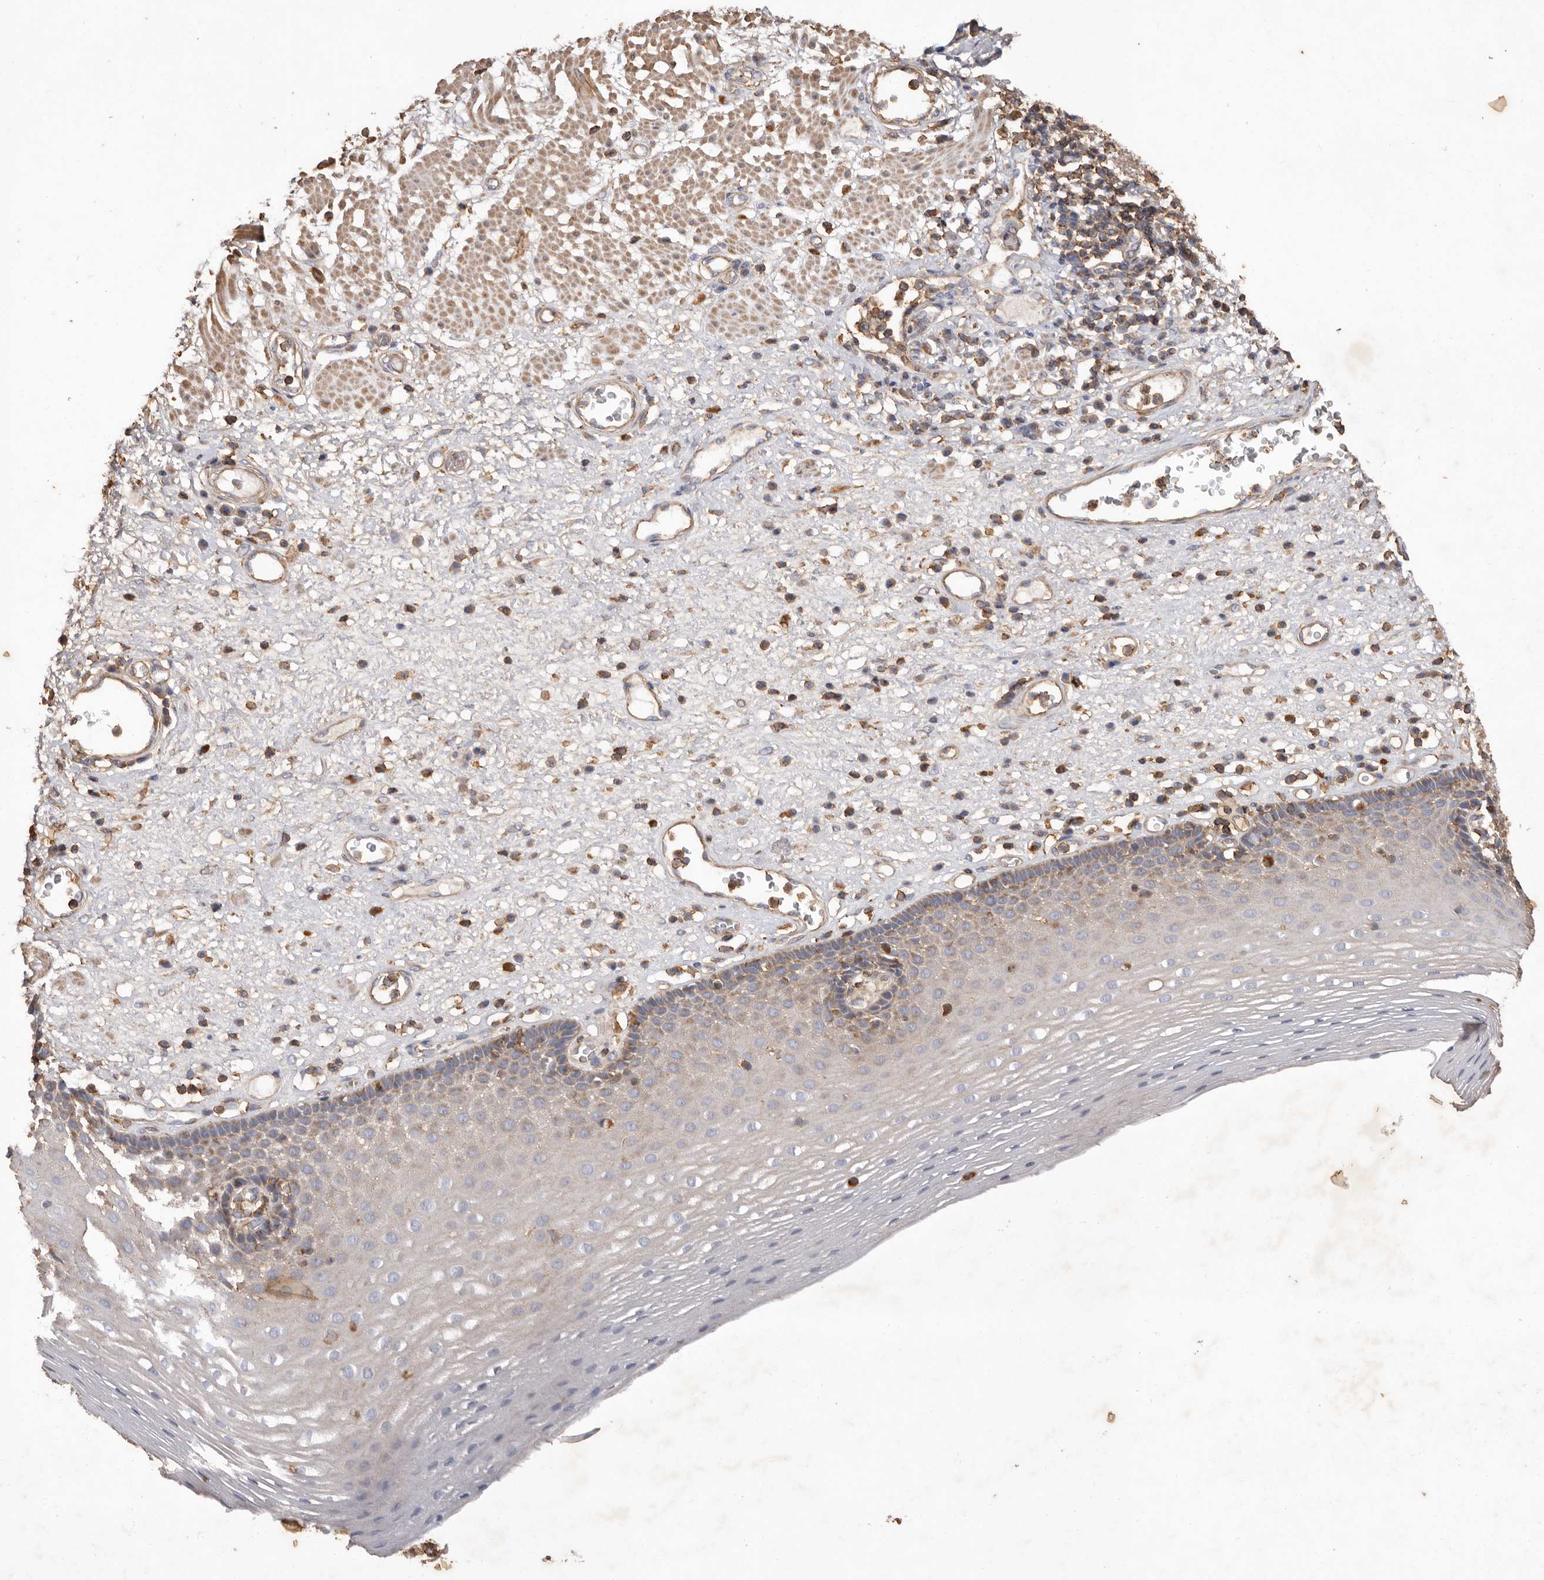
{"staining": {"intensity": "moderate", "quantity": "25%-75%", "location": "cytoplasmic/membranous"}, "tissue": "esophagus", "cell_type": "Squamous epithelial cells", "image_type": "normal", "snomed": [{"axis": "morphology", "description": "Normal tissue, NOS"}, {"axis": "morphology", "description": "Adenocarcinoma, NOS"}, {"axis": "topography", "description": "Esophagus"}], "caption": "Protein expression analysis of benign human esophagus reveals moderate cytoplasmic/membranous positivity in approximately 25%-75% of squamous epithelial cells. The staining was performed using DAB, with brown indicating positive protein expression. Nuclei are stained blue with hematoxylin.", "gene": "COQ8B", "patient": {"sex": "male", "age": 62}}